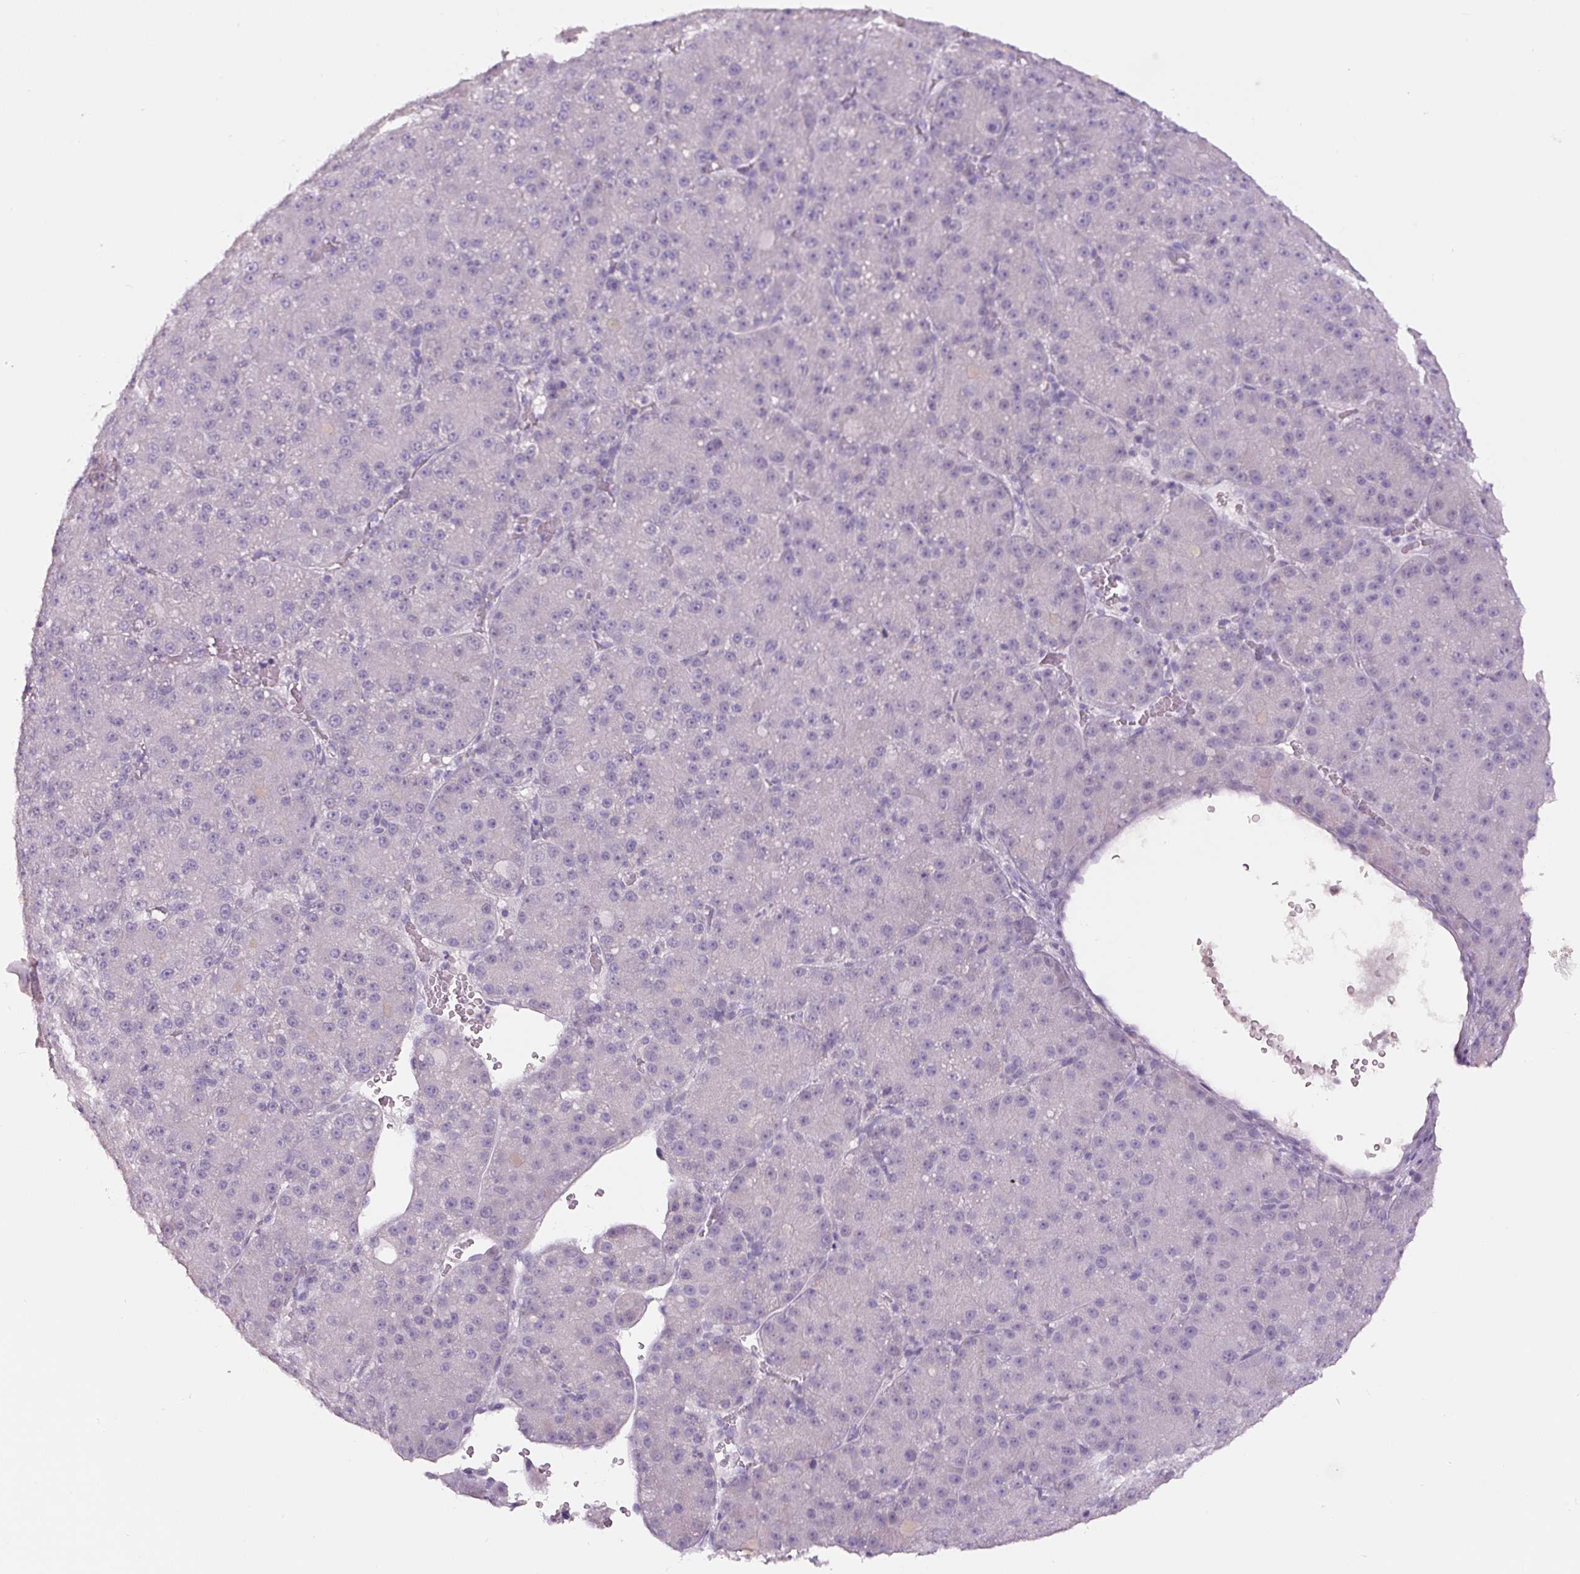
{"staining": {"intensity": "negative", "quantity": "none", "location": "none"}, "tissue": "liver cancer", "cell_type": "Tumor cells", "image_type": "cancer", "snomed": [{"axis": "morphology", "description": "Carcinoma, Hepatocellular, NOS"}, {"axis": "topography", "description": "Liver"}], "caption": "This is a photomicrograph of IHC staining of liver hepatocellular carcinoma, which shows no expression in tumor cells.", "gene": "SIX1", "patient": {"sex": "male", "age": 67}}